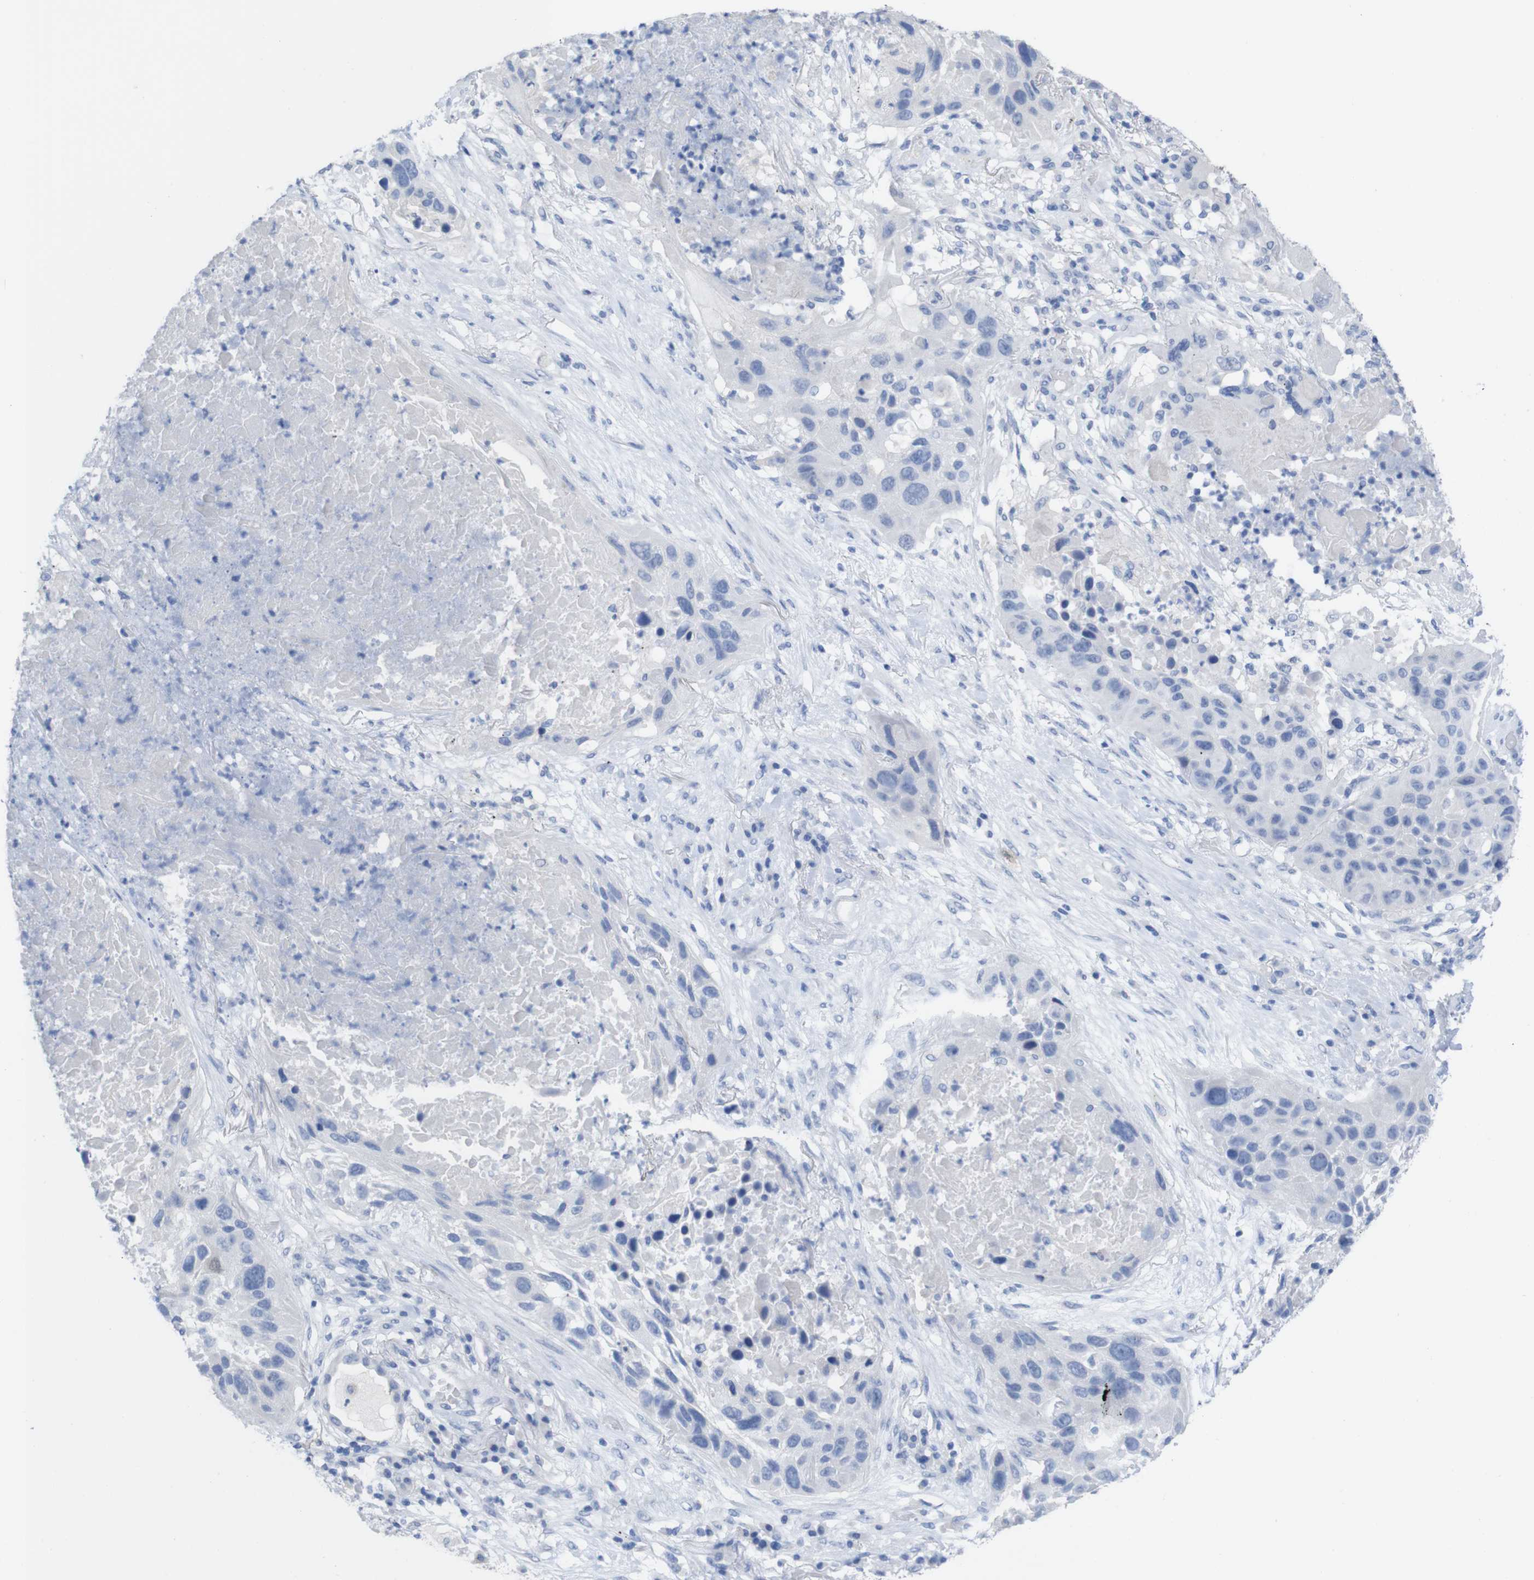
{"staining": {"intensity": "negative", "quantity": "none", "location": "none"}, "tissue": "lung cancer", "cell_type": "Tumor cells", "image_type": "cancer", "snomed": [{"axis": "morphology", "description": "Squamous cell carcinoma, NOS"}, {"axis": "topography", "description": "Lung"}], "caption": "High magnification brightfield microscopy of lung cancer stained with DAB (3,3'-diaminobenzidine) (brown) and counterstained with hematoxylin (blue): tumor cells show no significant positivity.", "gene": "PNMA1", "patient": {"sex": "male", "age": 57}}